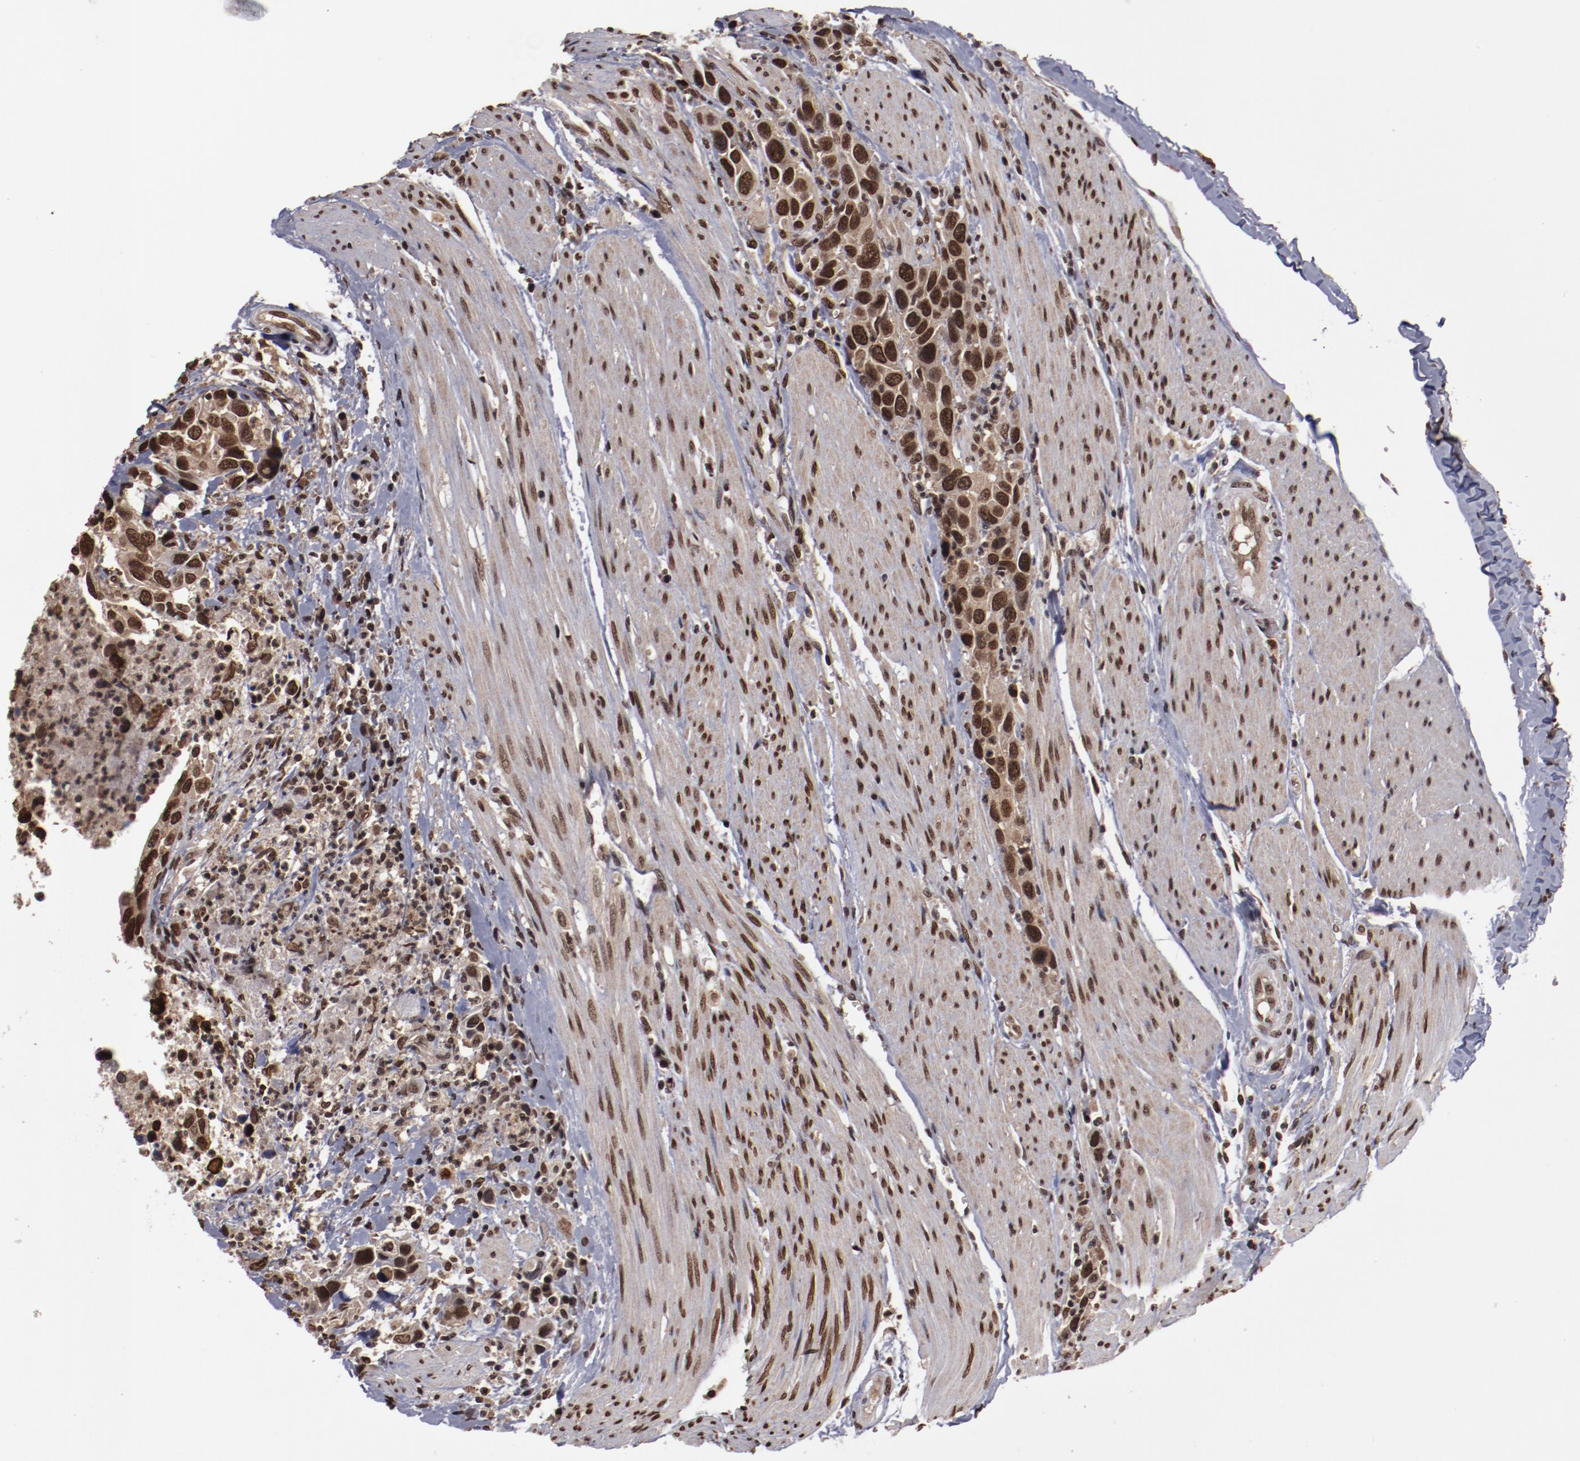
{"staining": {"intensity": "moderate", "quantity": ">75%", "location": "nuclear"}, "tissue": "urothelial cancer", "cell_type": "Tumor cells", "image_type": "cancer", "snomed": [{"axis": "morphology", "description": "Urothelial carcinoma, High grade"}, {"axis": "topography", "description": "Urinary bladder"}], "caption": "Immunohistochemistry (IHC) photomicrograph of human urothelial cancer stained for a protein (brown), which displays medium levels of moderate nuclear staining in approximately >75% of tumor cells.", "gene": "AKT1", "patient": {"sex": "male", "age": 66}}